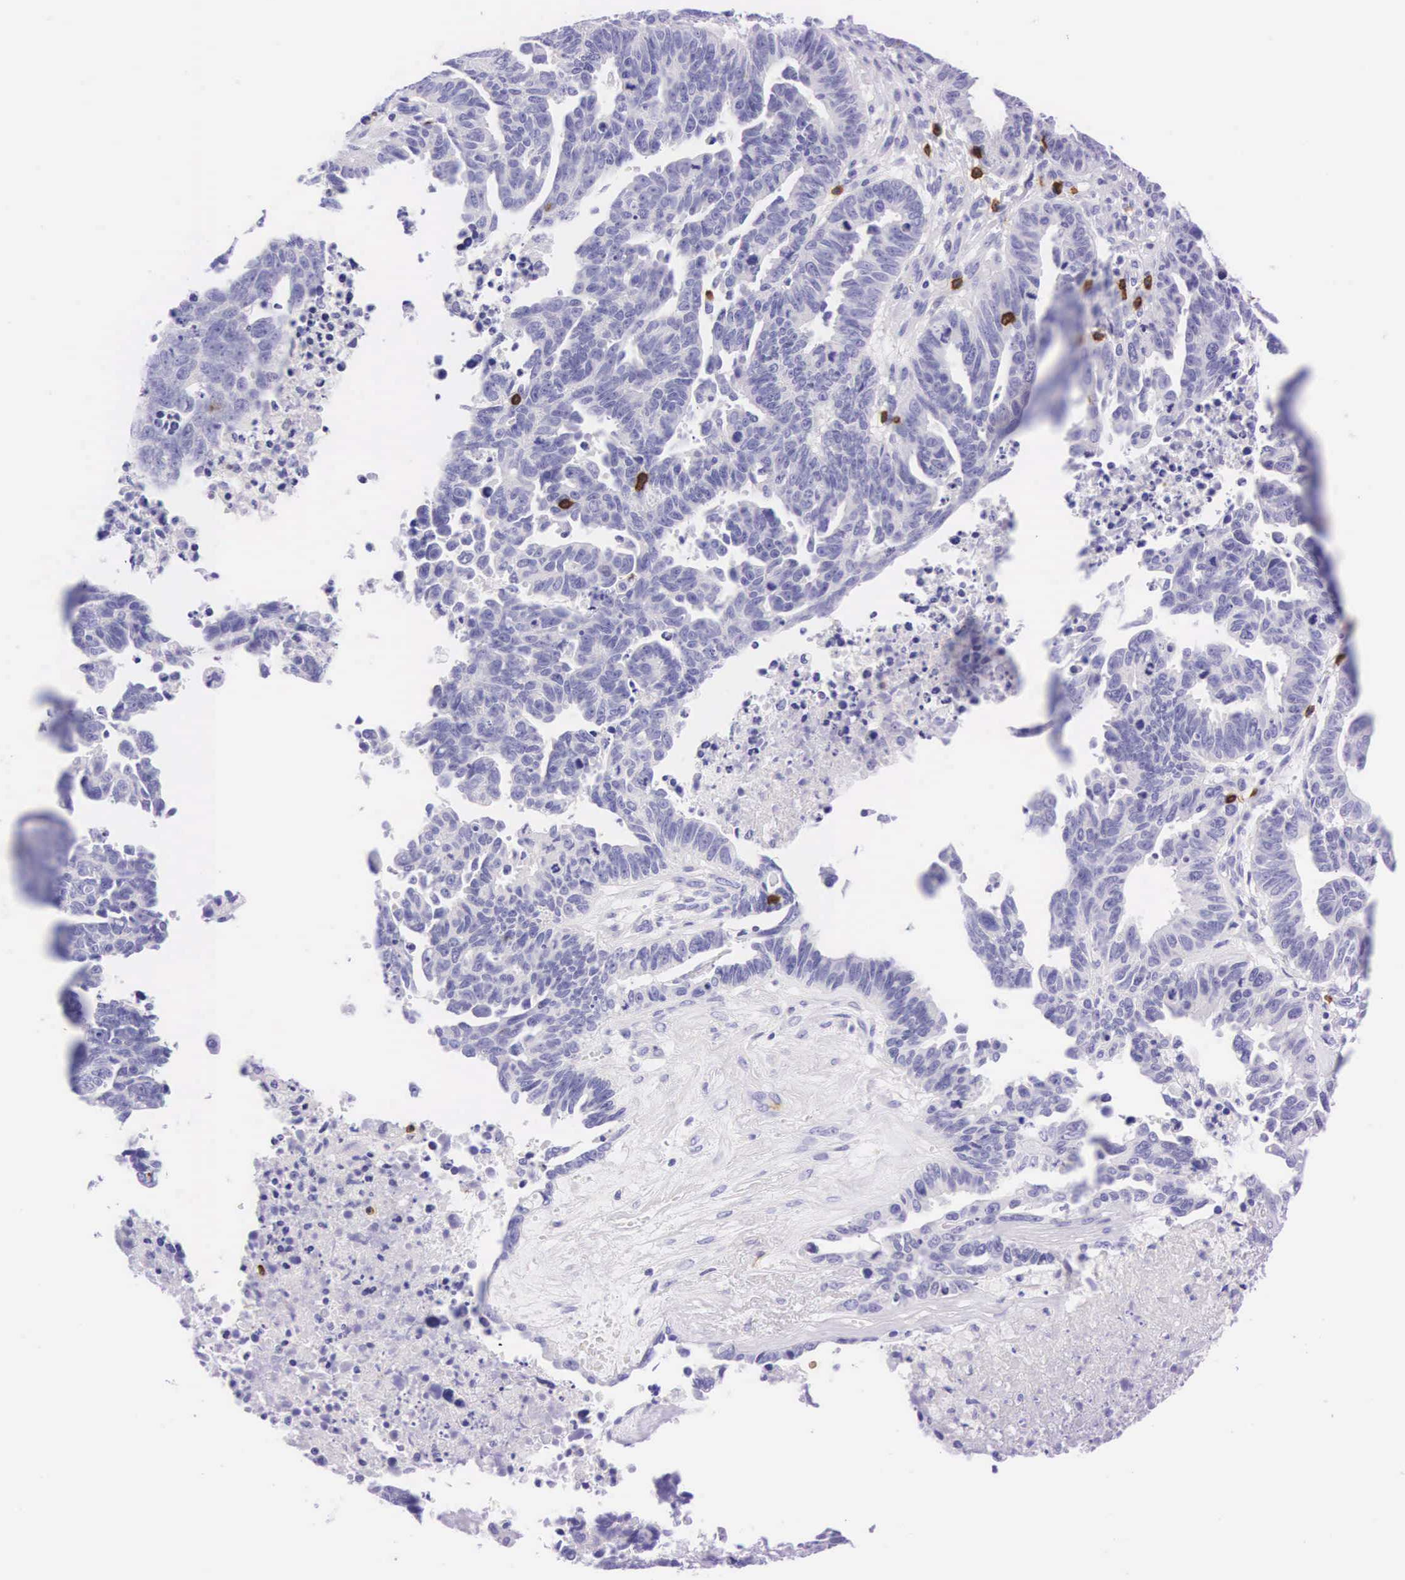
{"staining": {"intensity": "negative", "quantity": "none", "location": "none"}, "tissue": "ovarian cancer", "cell_type": "Tumor cells", "image_type": "cancer", "snomed": [{"axis": "morphology", "description": "Carcinoma, endometroid"}, {"axis": "morphology", "description": "Cystadenocarcinoma, serous, NOS"}, {"axis": "topography", "description": "Ovary"}], "caption": "Protein analysis of ovarian cancer exhibits no significant expression in tumor cells. (Brightfield microscopy of DAB (3,3'-diaminobenzidine) immunohistochemistry (IHC) at high magnification).", "gene": "CD8A", "patient": {"sex": "female", "age": 45}}